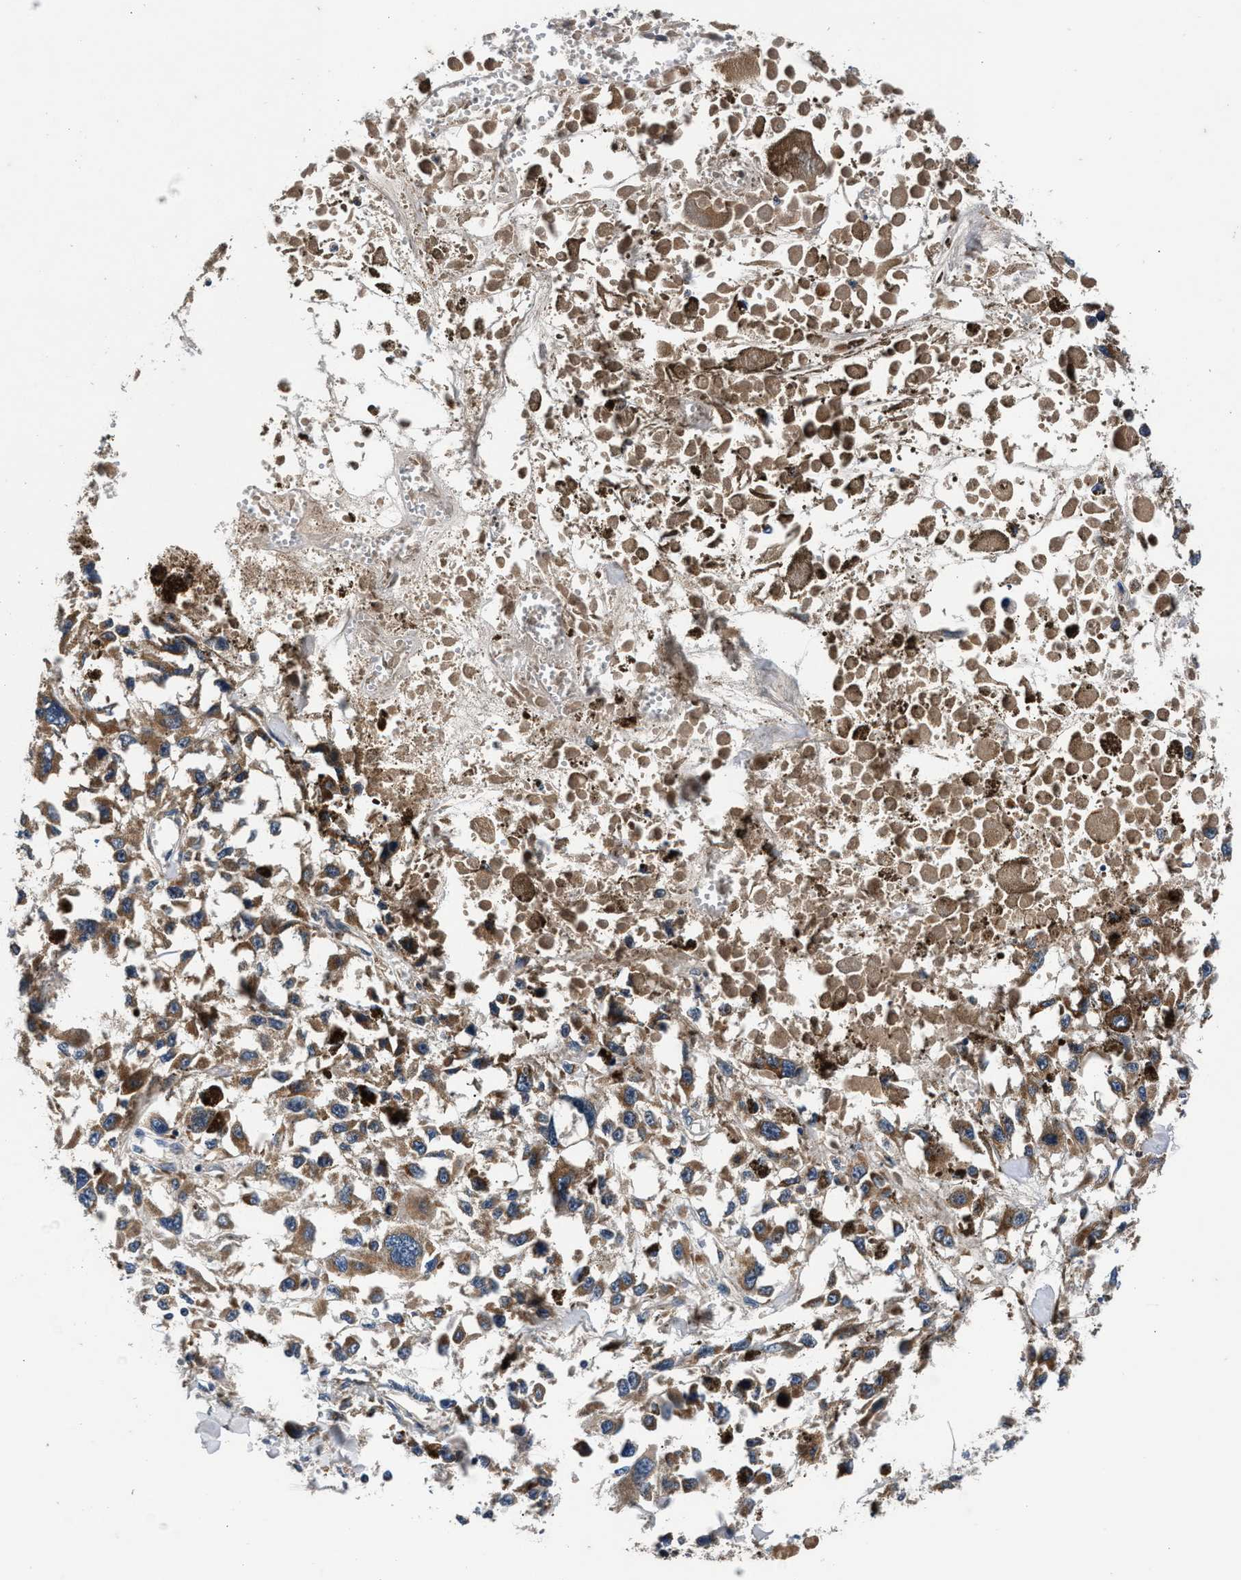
{"staining": {"intensity": "moderate", "quantity": ">75%", "location": "cytoplasmic/membranous"}, "tissue": "melanoma", "cell_type": "Tumor cells", "image_type": "cancer", "snomed": [{"axis": "morphology", "description": "Malignant melanoma, Metastatic site"}, {"axis": "topography", "description": "Lymph node"}], "caption": "This image exhibits IHC staining of melanoma, with medium moderate cytoplasmic/membranous staining in about >75% of tumor cells.", "gene": "IMMT", "patient": {"sex": "male", "age": 59}}